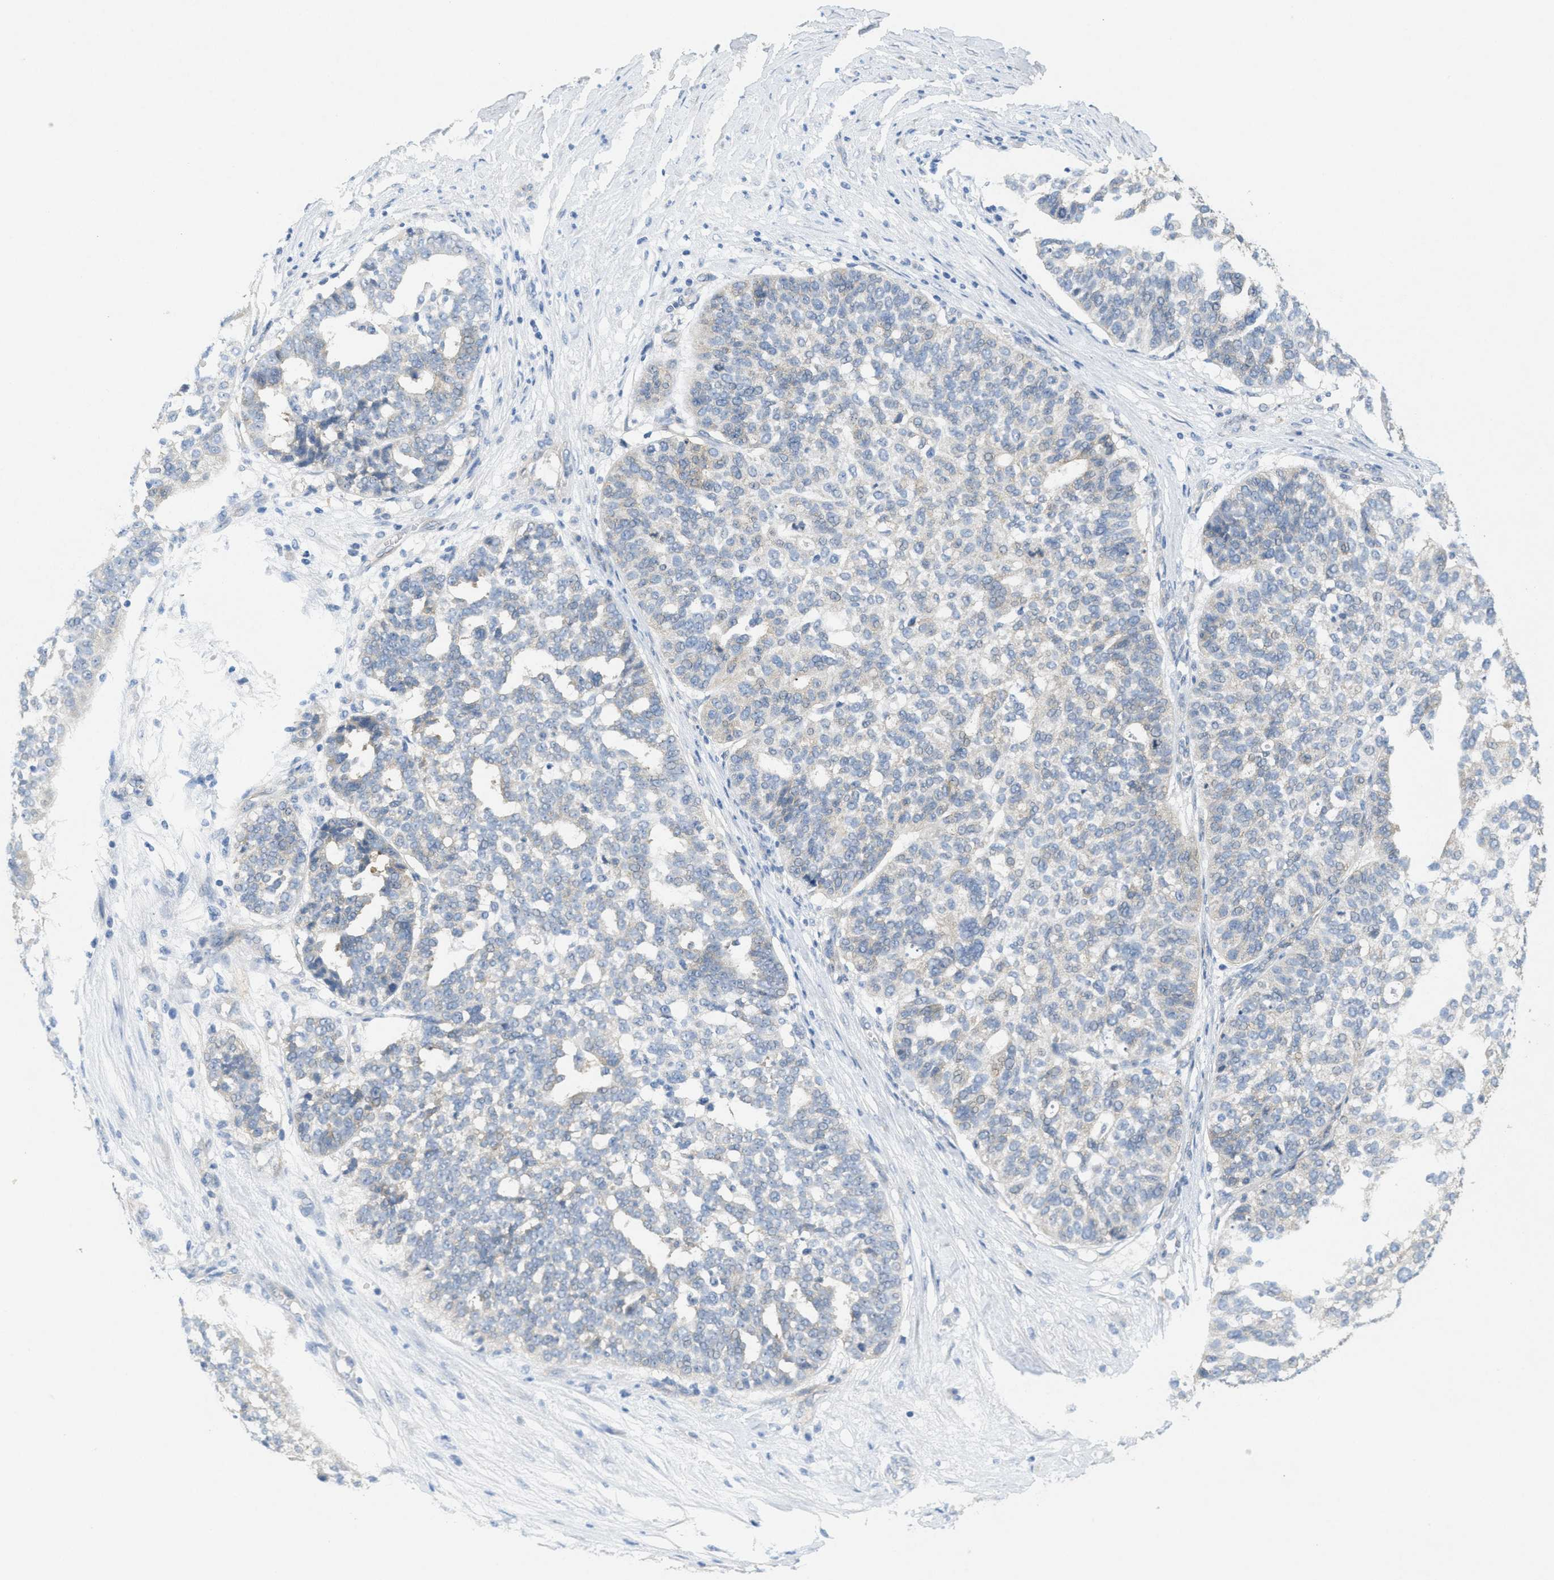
{"staining": {"intensity": "negative", "quantity": "none", "location": "none"}, "tissue": "ovarian cancer", "cell_type": "Tumor cells", "image_type": "cancer", "snomed": [{"axis": "morphology", "description": "Cystadenocarcinoma, serous, NOS"}, {"axis": "topography", "description": "Ovary"}], "caption": "IHC of human ovarian cancer reveals no staining in tumor cells.", "gene": "ZFYVE9", "patient": {"sex": "female", "age": 59}}